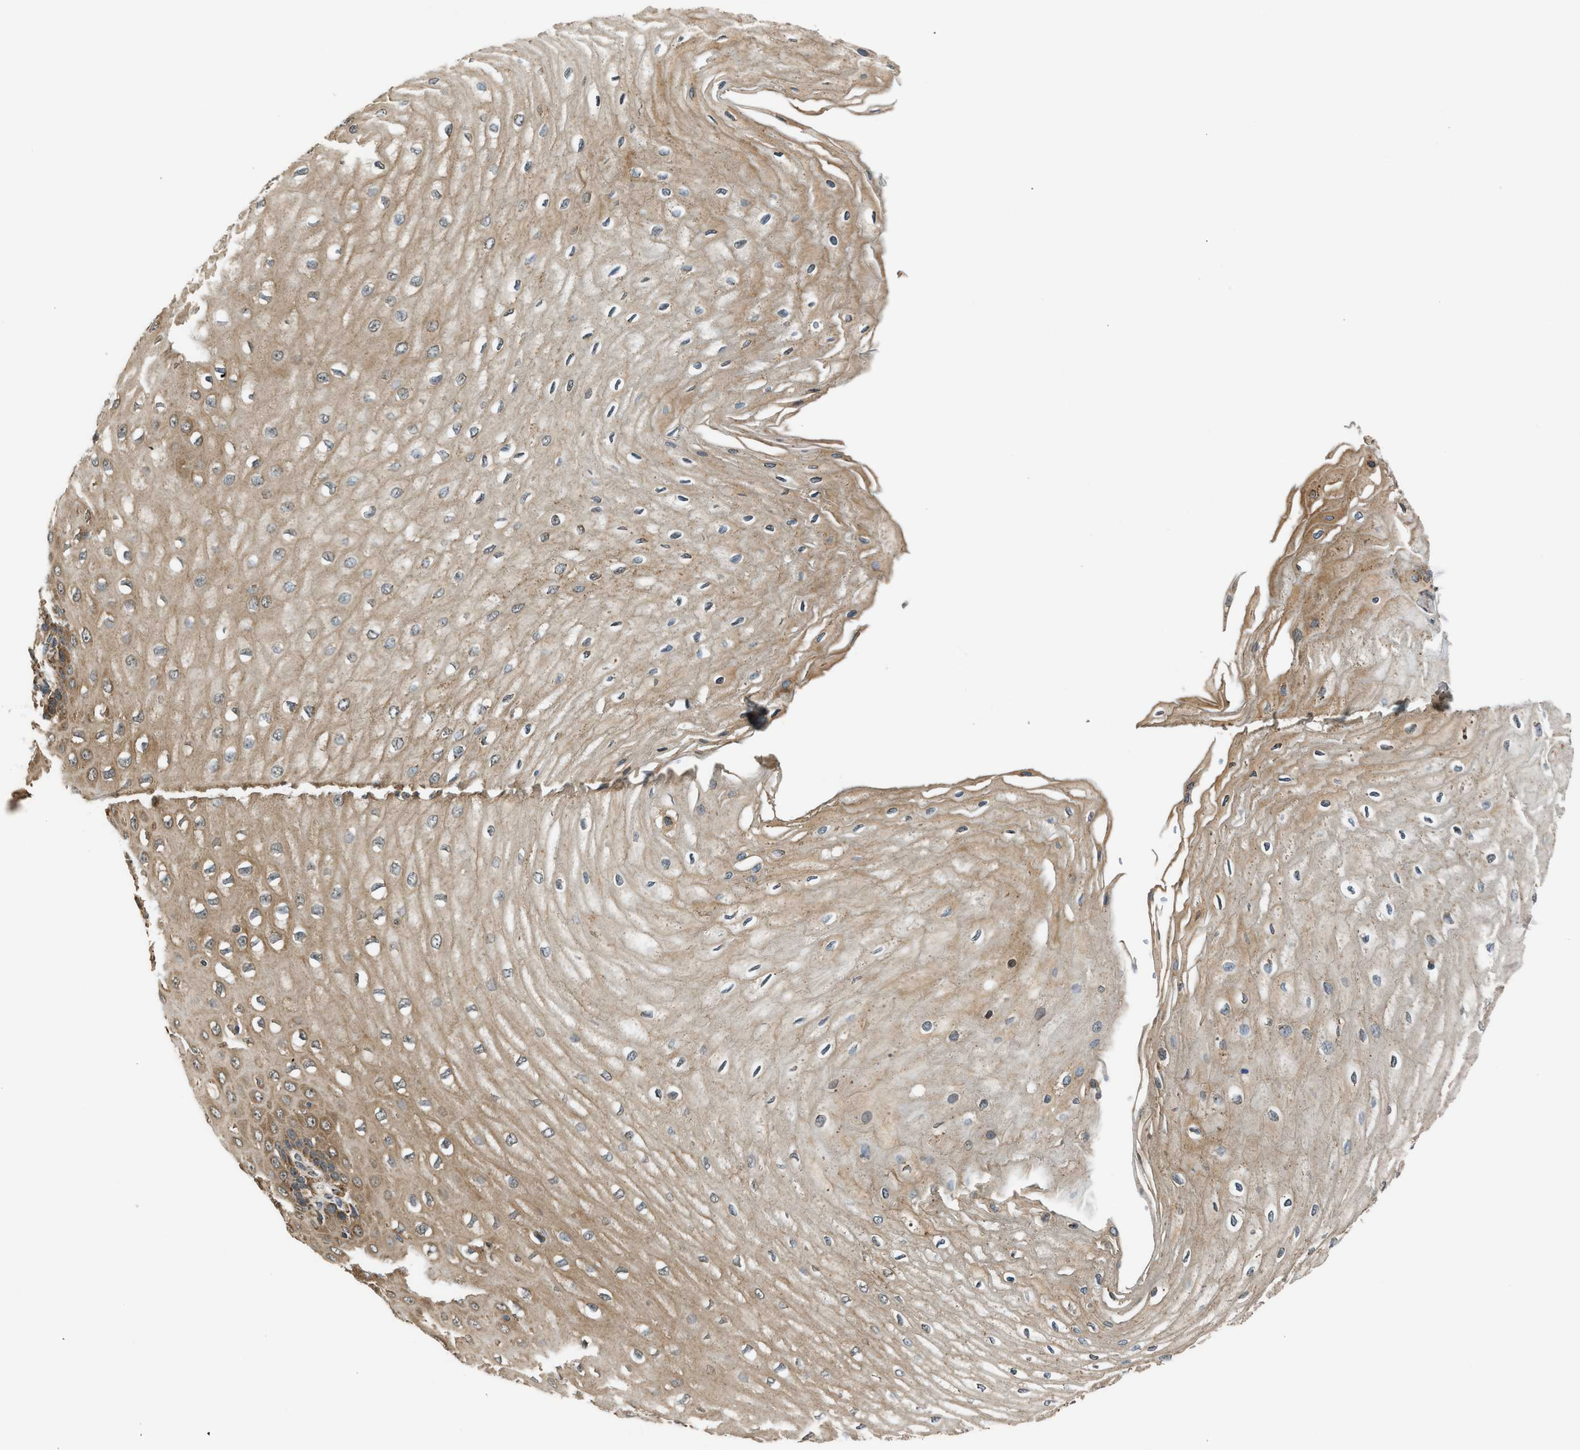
{"staining": {"intensity": "moderate", "quantity": ">75%", "location": "cytoplasmic/membranous"}, "tissue": "esophagus", "cell_type": "Squamous epithelial cells", "image_type": "normal", "snomed": [{"axis": "morphology", "description": "Normal tissue, NOS"}, {"axis": "morphology", "description": "Squamous cell carcinoma, NOS"}, {"axis": "topography", "description": "Esophagus"}], "caption": "The histopathology image exhibits staining of benign esophagus, revealing moderate cytoplasmic/membranous protein expression (brown color) within squamous epithelial cells.", "gene": "STARD3", "patient": {"sex": "male", "age": 65}}